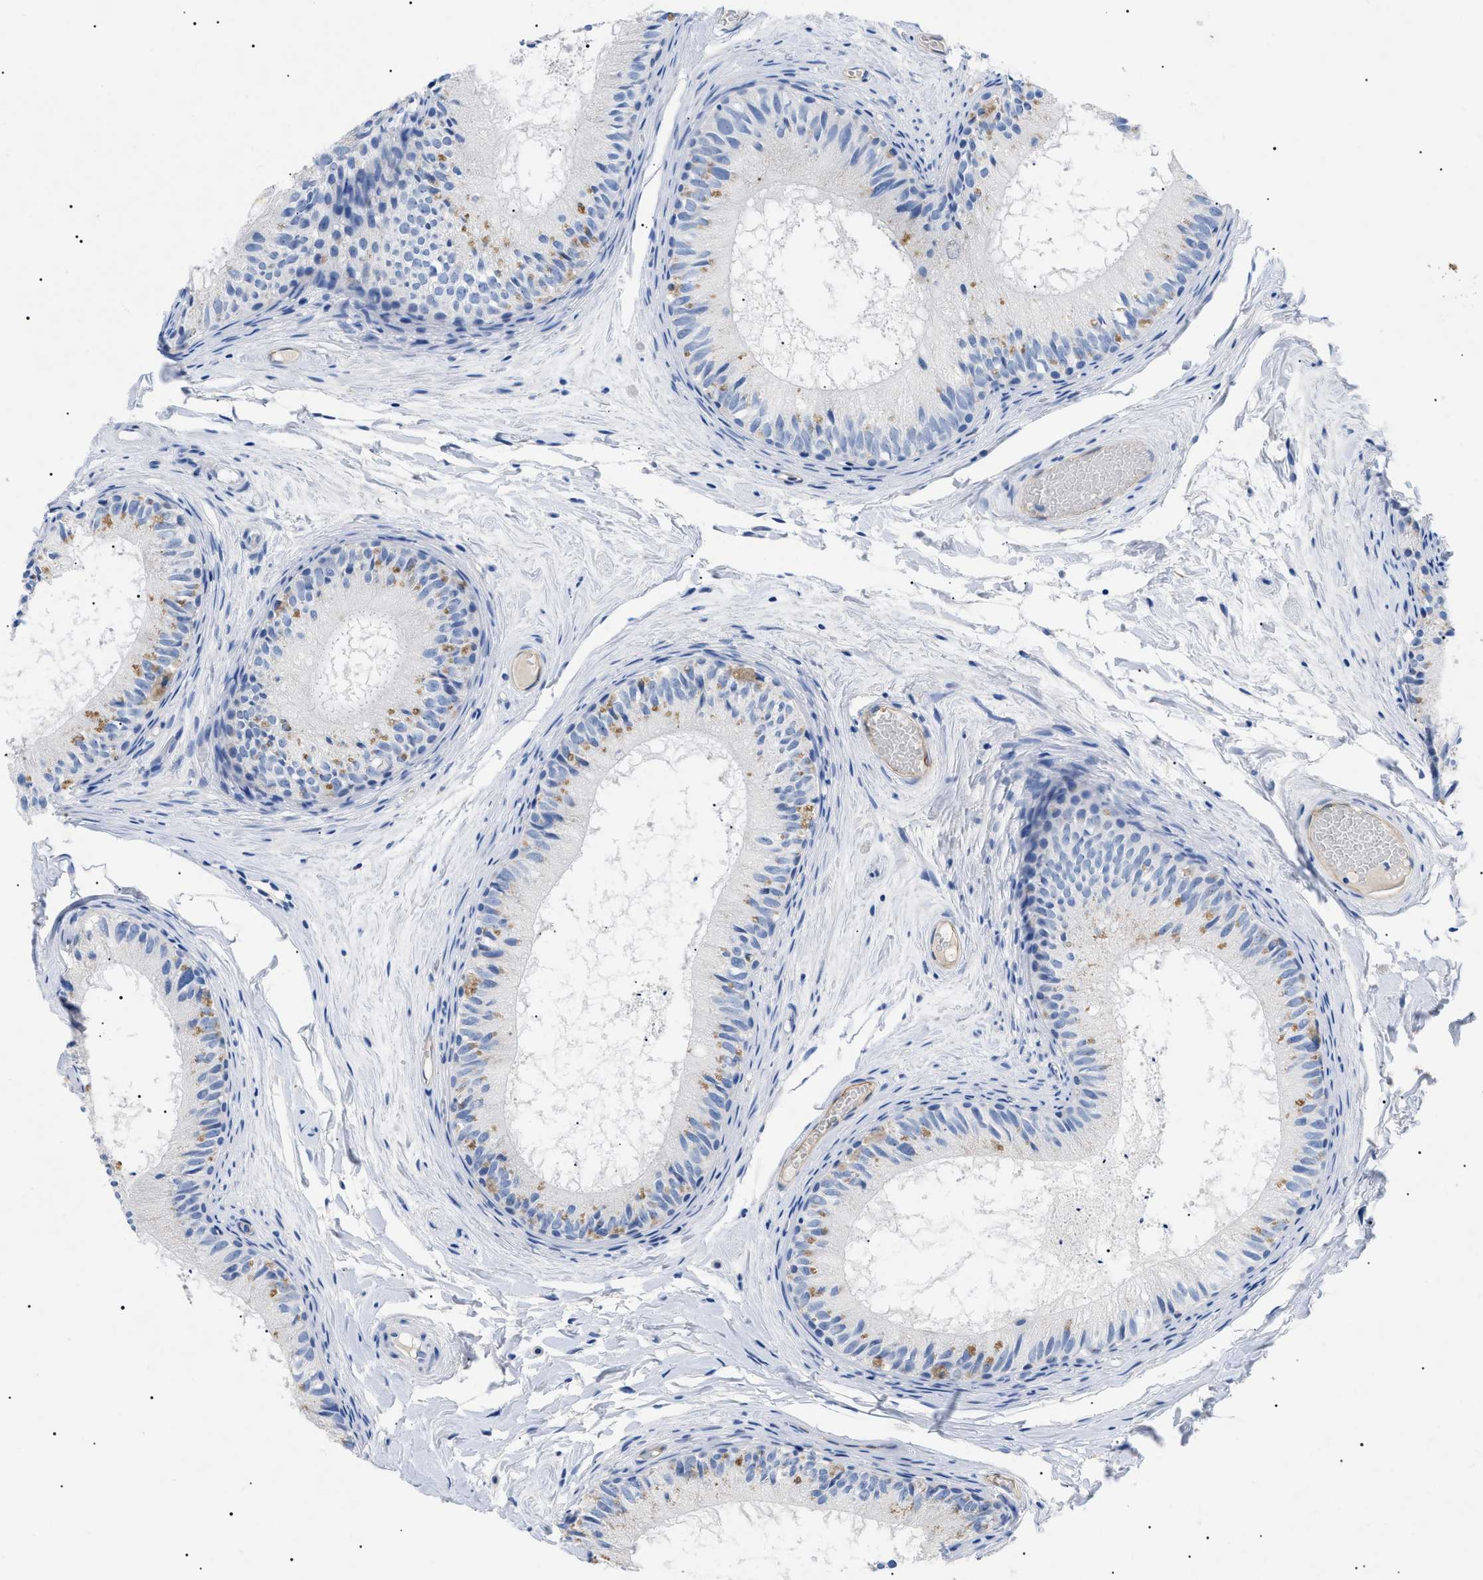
{"staining": {"intensity": "negative", "quantity": "none", "location": "none"}, "tissue": "epididymis", "cell_type": "Glandular cells", "image_type": "normal", "snomed": [{"axis": "morphology", "description": "Normal tissue, NOS"}, {"axis": "topography", "description": "Epididymis"}], "caption": "High magnification brightfield microscopy of benign epididymis stained with DAB (3,3'-diaminobenzidine) (brown) and counterstained with hematoxylin (blue): glandular cells show no significant expression. Nuclei are stained in blue.", "gene": "ACKR1", "patient": {"sex": "male", "age": 46}}